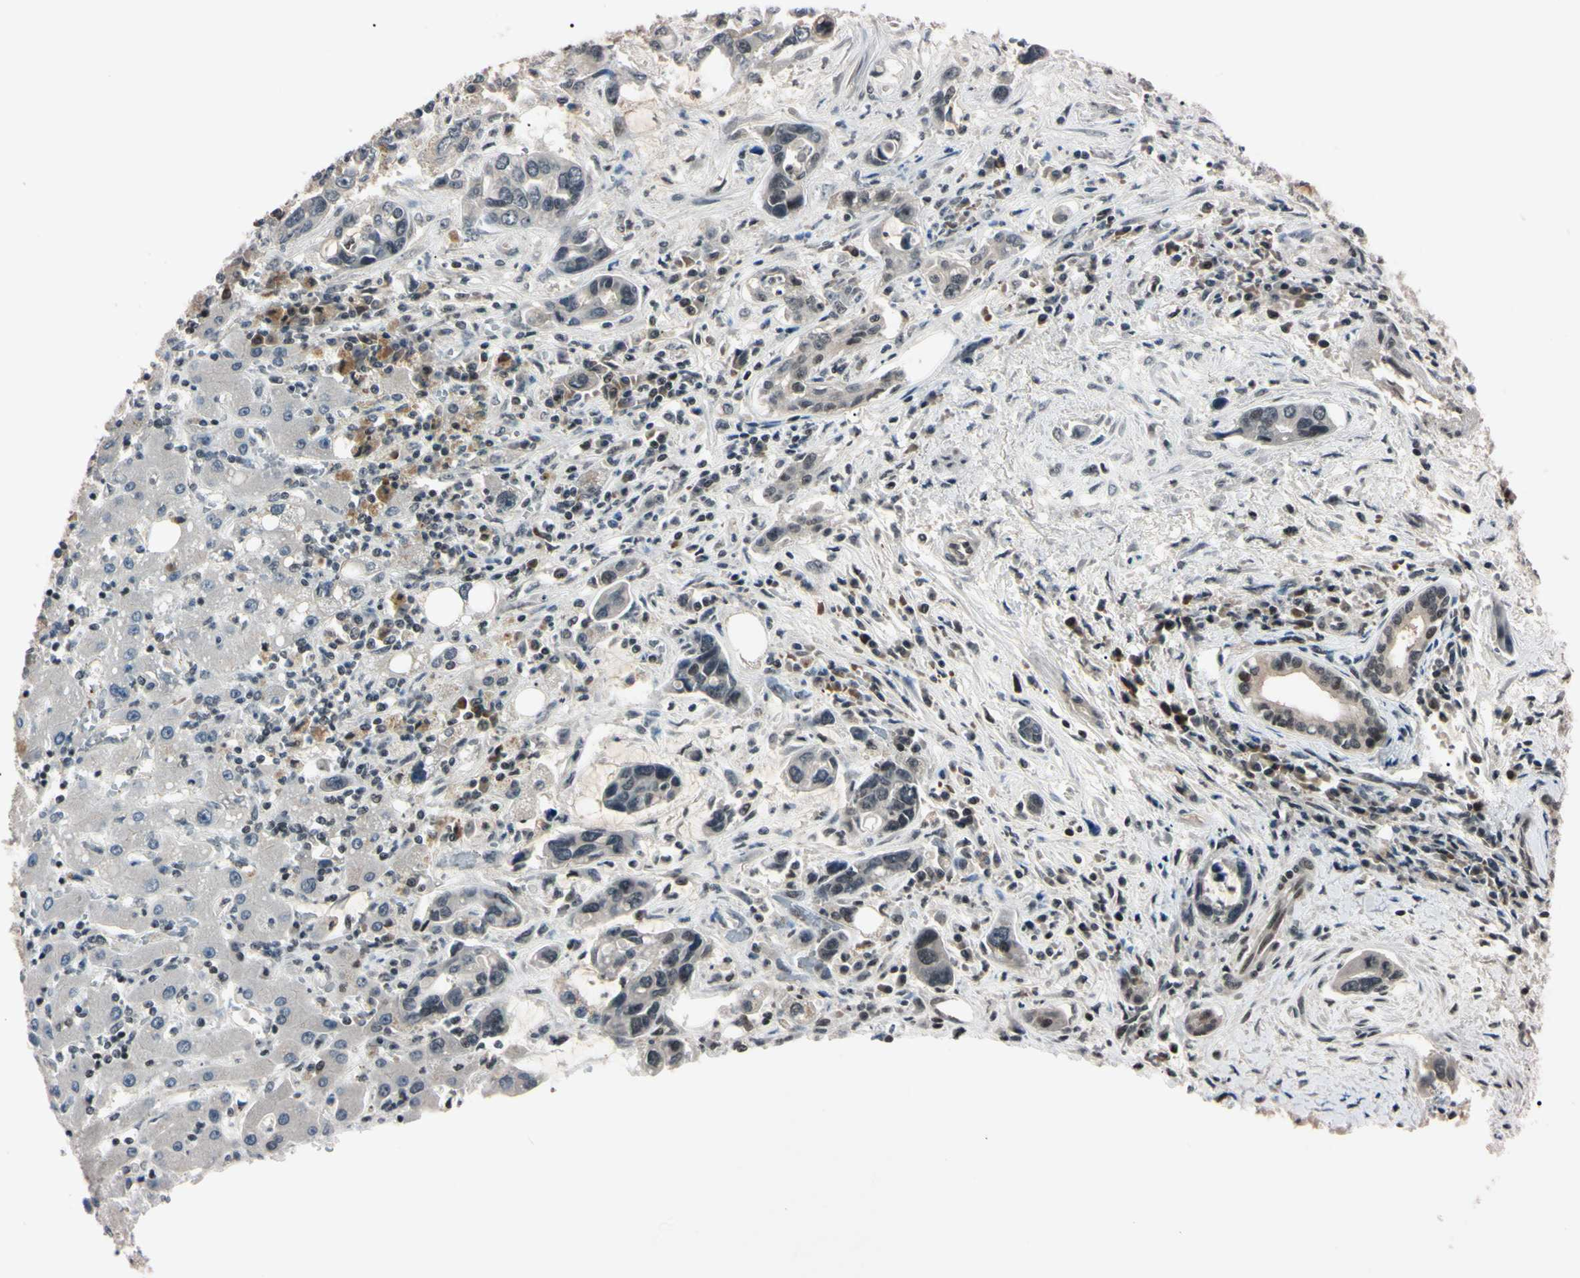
{"staining": {"intensity": "negative", "quantity": "none", "location": "none"}, "tissue": "liver cancer", "cell_type": "Tumor cells", "image_type": "cancer", "snomed": [{"axis": "morphology", "description": "Cholangiocarcinoma"}, {"axis": "topography", "description": "Liver"}], "caption": "Immunohistochemical staining of human liver cholangiocarcinoma reveals no significant expression in tumor cells.", "gene": "YY1", "patient": {"sex": "female", "age": 65}}